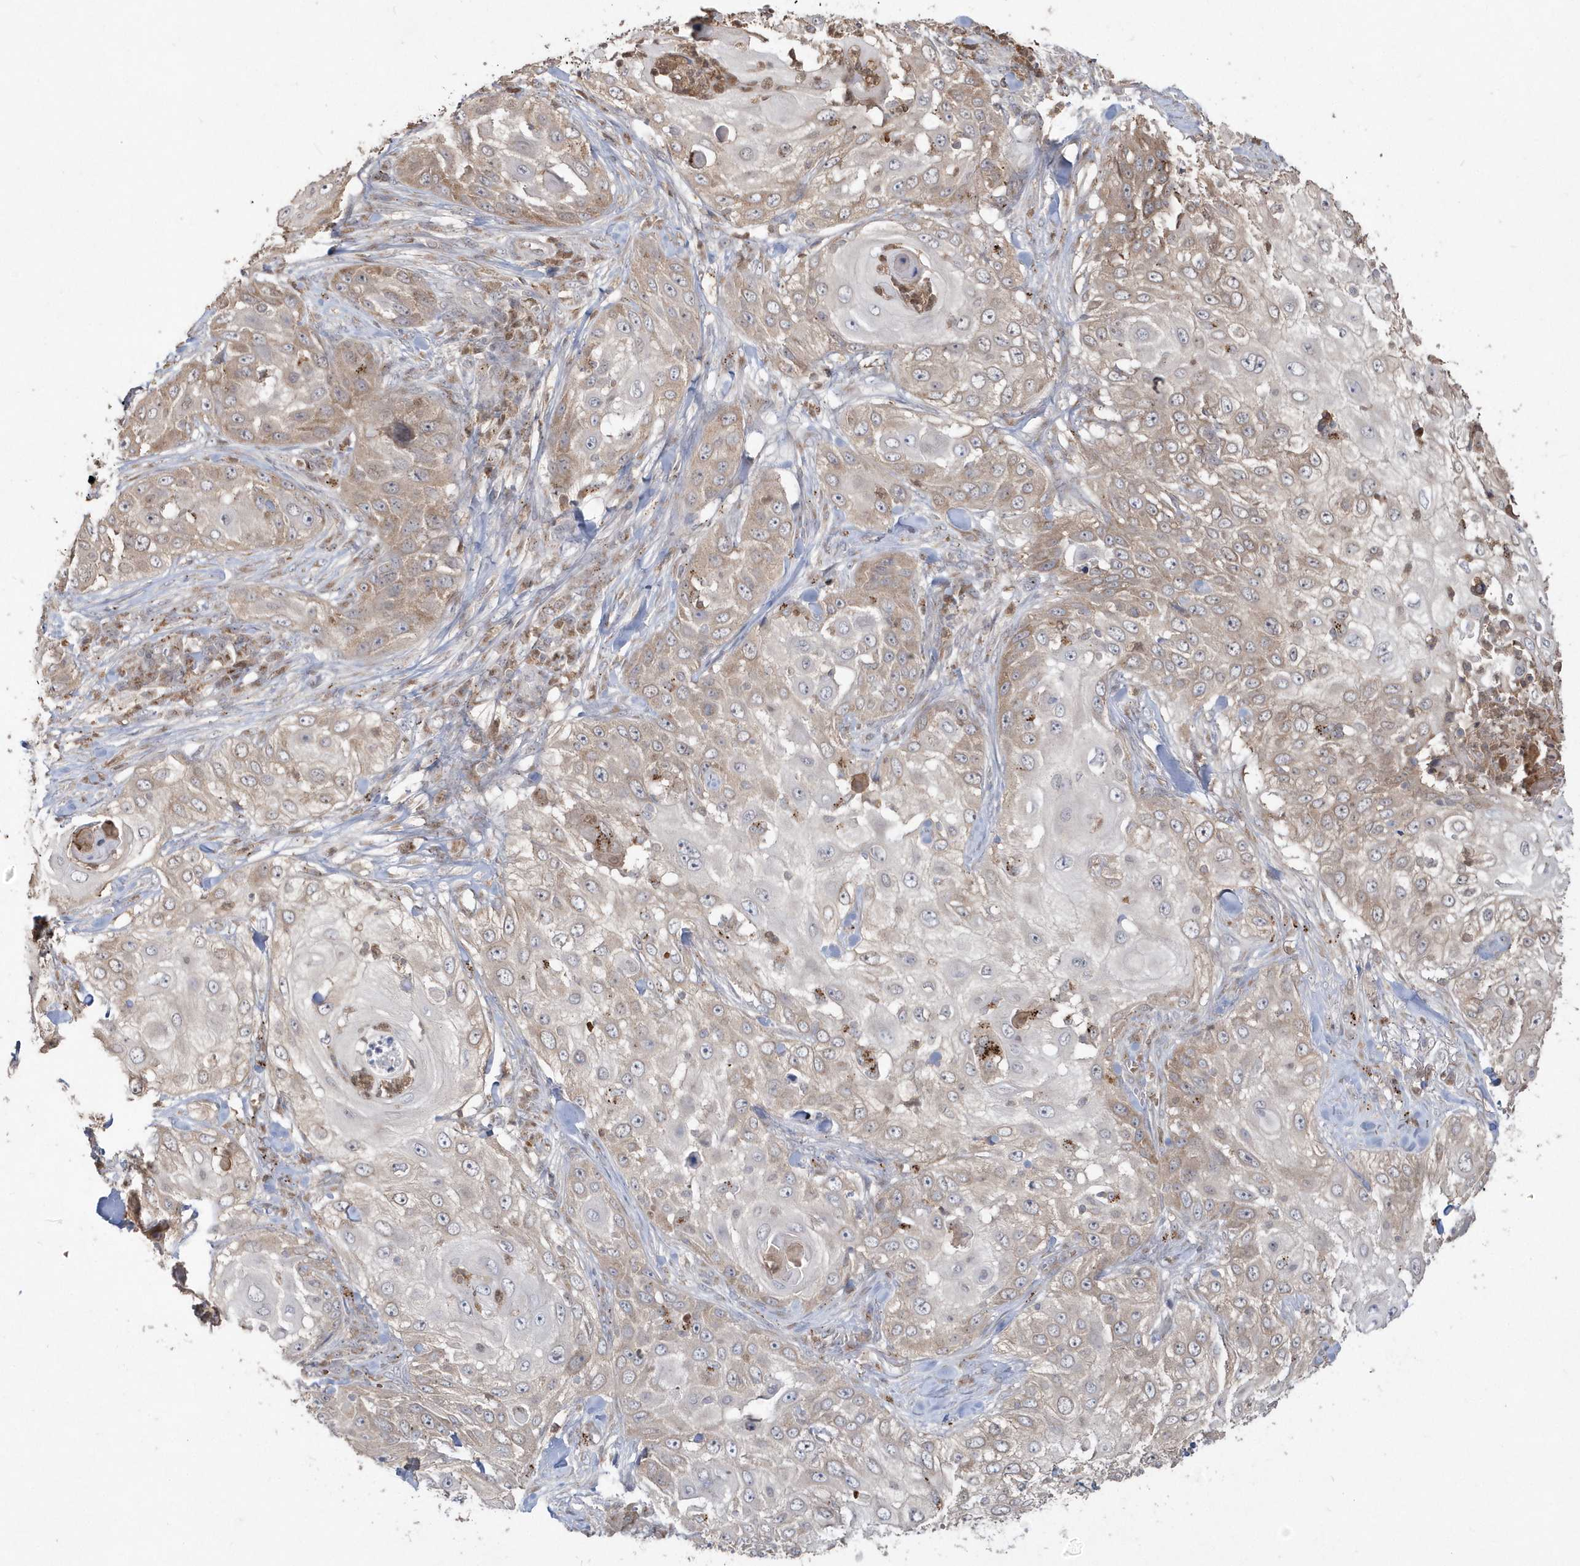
{"staining": {"intensity": "weak", "quantity": "25%-75%", "location": "cytoplasmic/membranous"}, "tissue": "skin cancer", "cell_type": "Tumor cells", "image_type": "cancer", "snomed": [{"axis": "morphology", "description": "Squamous cell carcinoma, NOS"}, {"axis": "topography", "description": "Skin"}], "caption": "Protein analysis of squamous cell carcinoma (skin) tissue exhibits weak cytoplasmic/membranous staining in about 25%-75% of tumor cells. Nuclei are stained in blue.", "gene": "GEMIN6", "patient": {"sex": "female", "age": 44}}